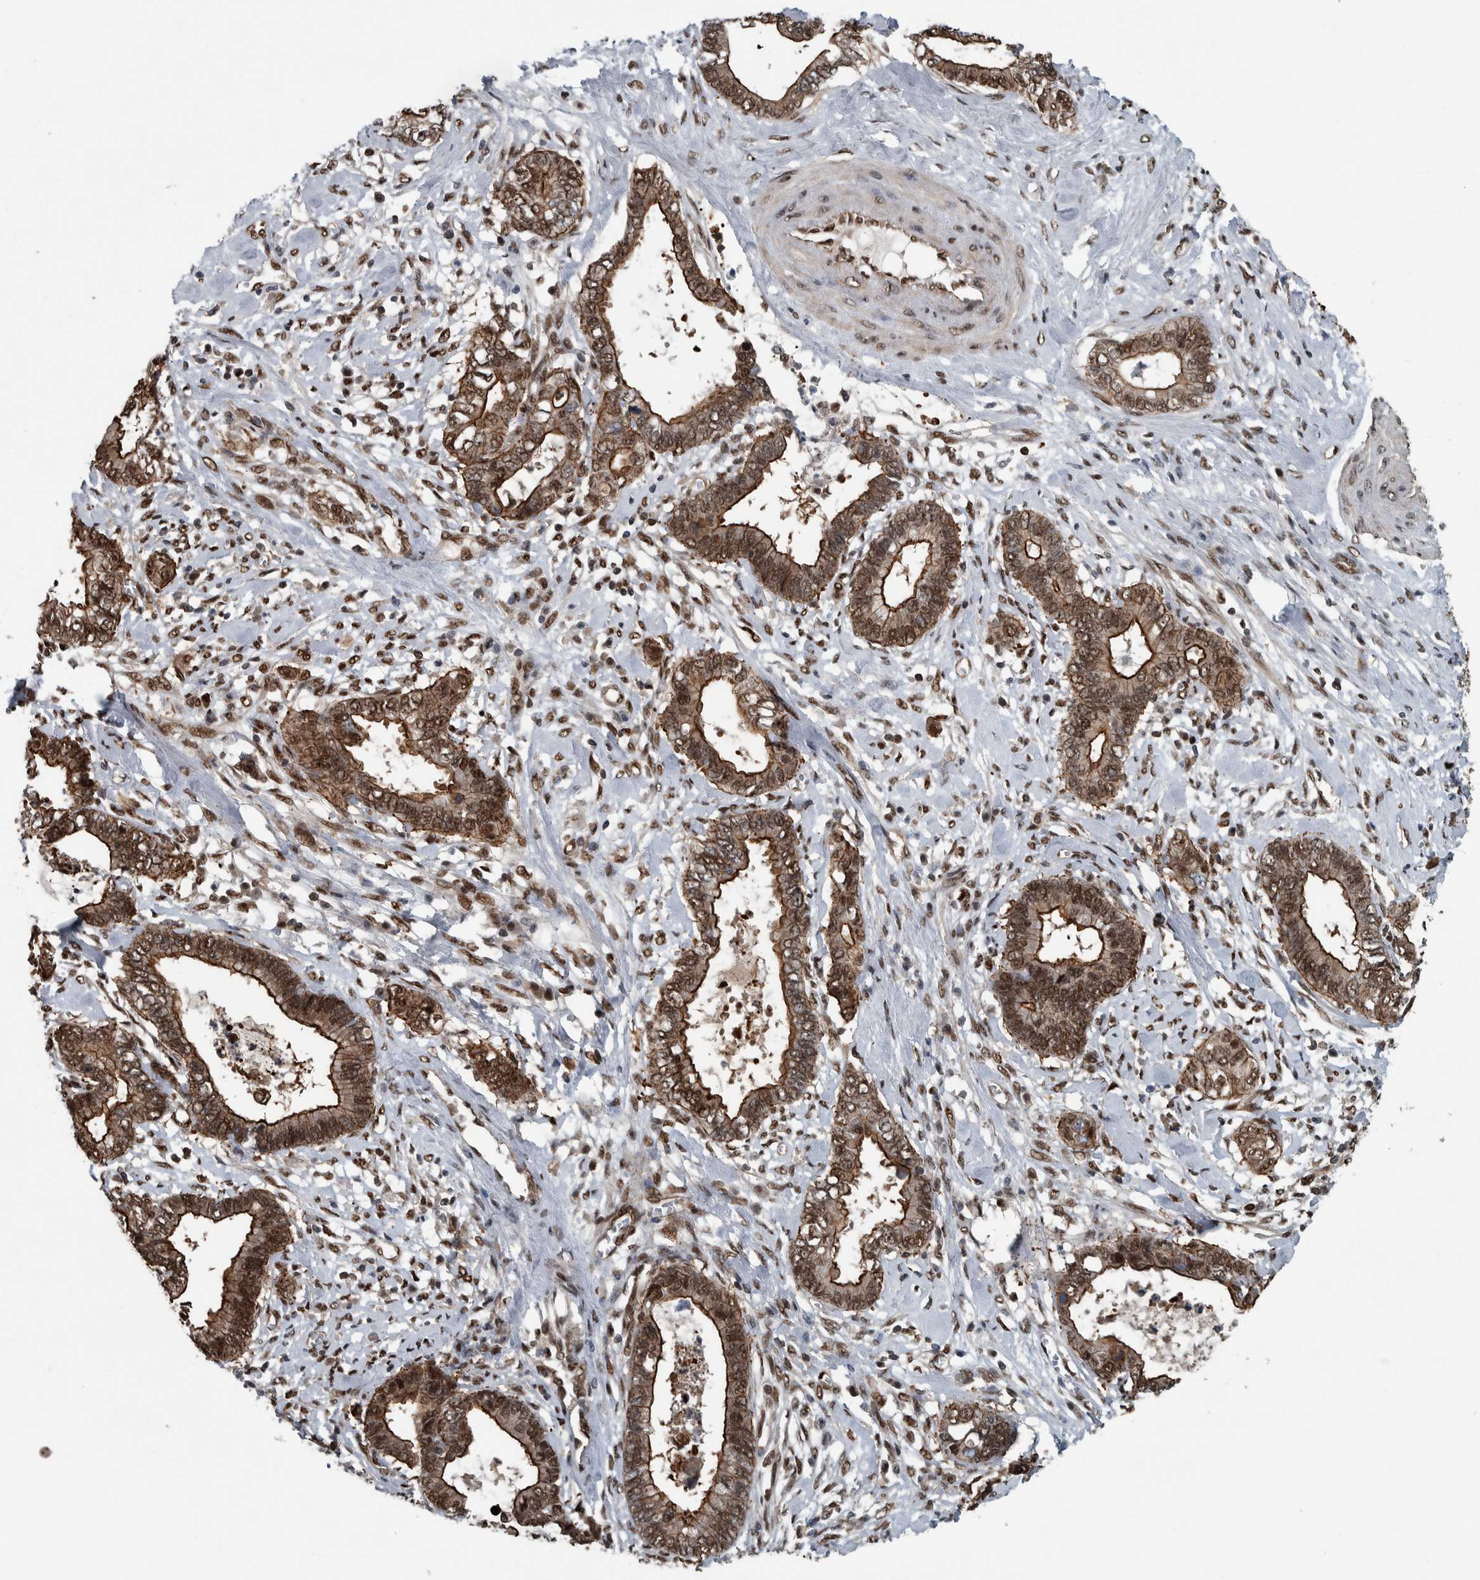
{"staining": {"intensity": "strong", "quantity": ">75%", "location": "cytoplasmic/membranous,nuclear"}, "tissue": "cervical cancer", "cell_type": "Tumor cells", "image_type": "cancer", "snomed": [{"axis": "morphology", "description": "Adenocarcinoma, NOS"}, {"axis": "topography", "description": "Cervix"}], "caption": "Human cervical cancer stained for a protein (brown) demonstrates strong cytoplasmic/membranous and nuclear positive positivity in about >75% of tumor cells.", "gene": "FAM135B", "patient": {"sex": "female", "age": 44}}